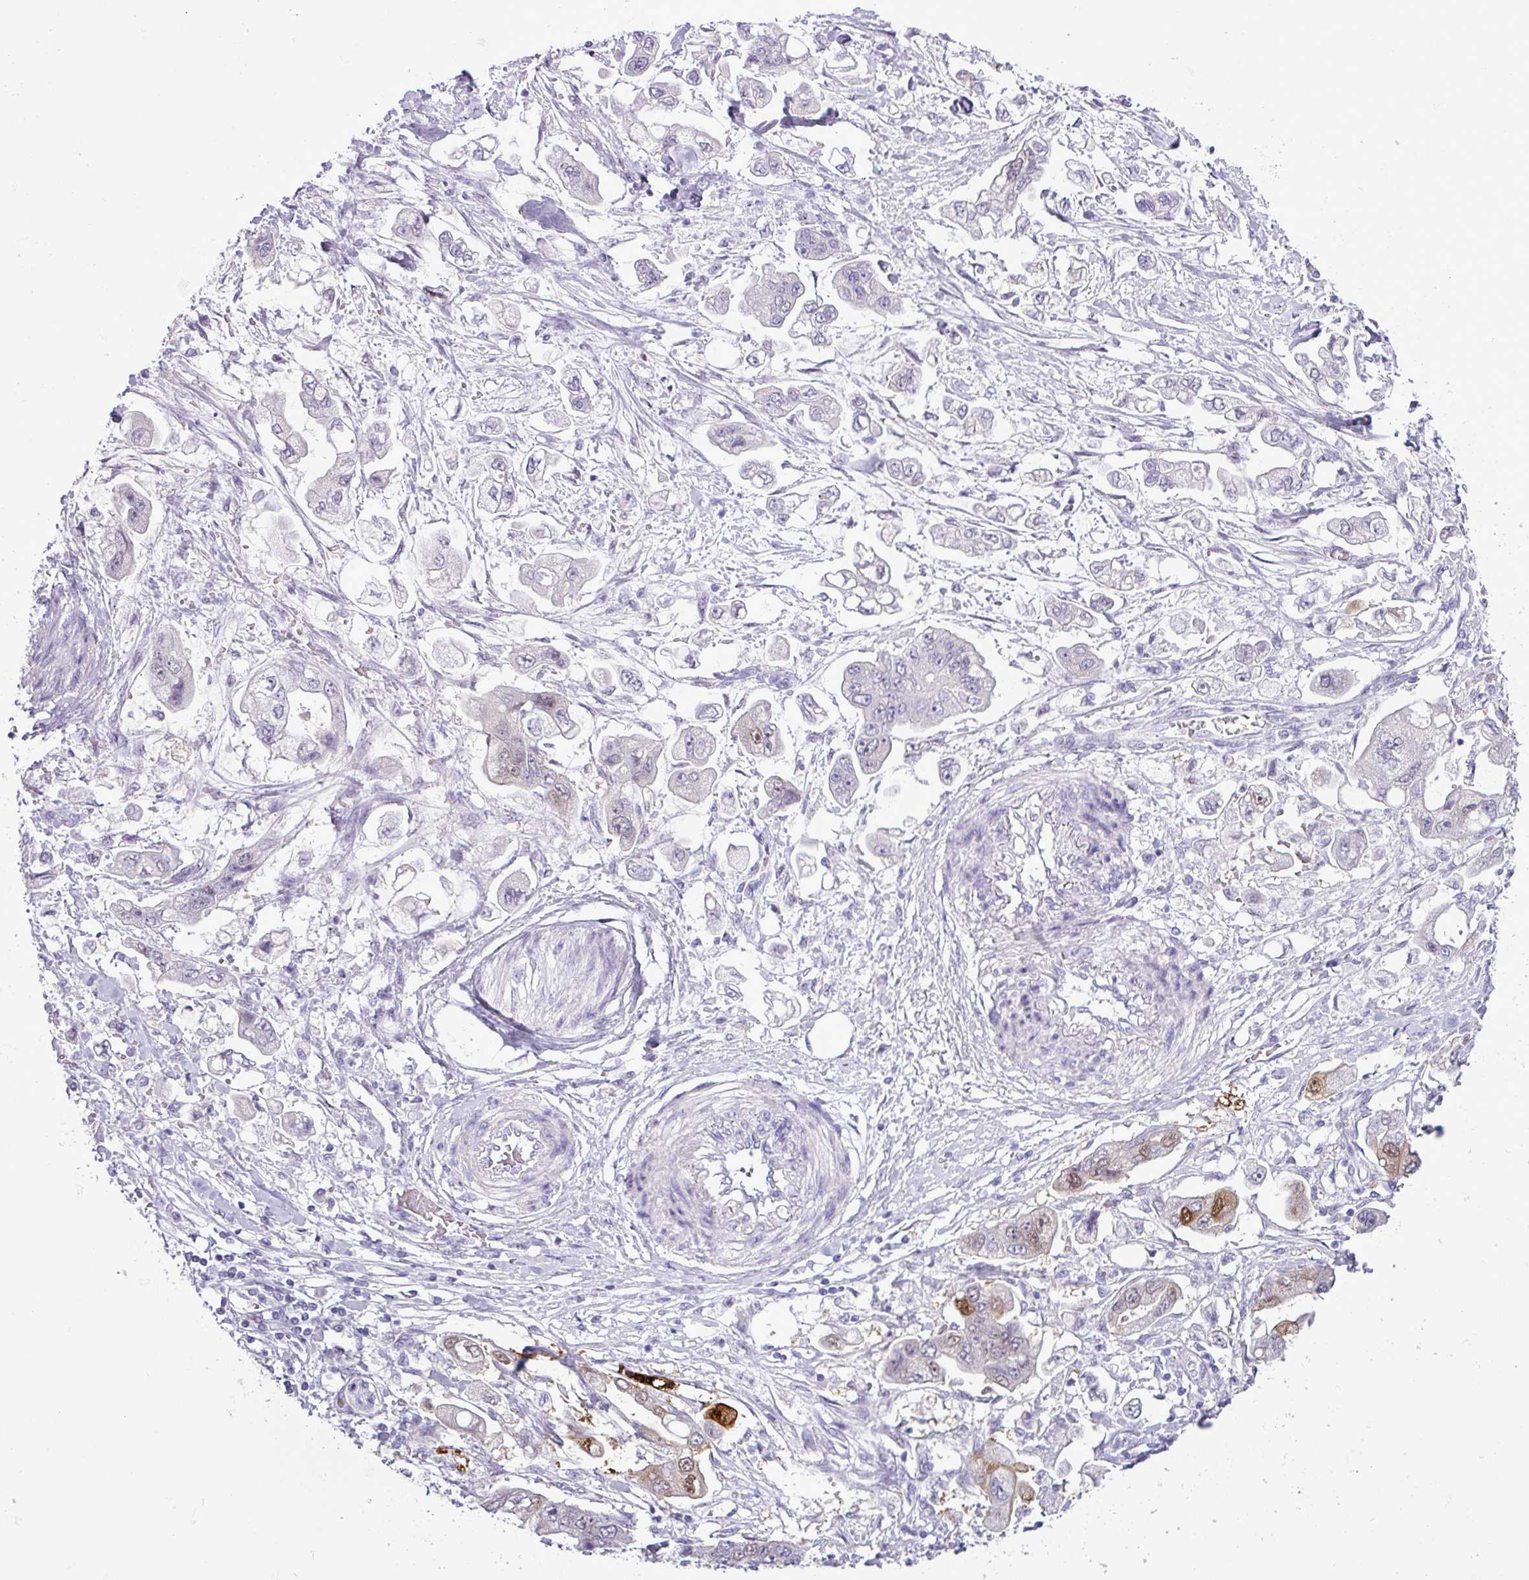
{"staining": {"intensity": "moderate", "quantity": "<25%", "location": "nuclear"}, "tissue": "stomach cancer", "cell_type": "Tumor cells", "image_type": "cancer", "snomed": [{"axis": "morphology", "description": "Adenocarcinoma, NOS"}, {"axis": "topography", "description": "Stomach"}], "caption": "A brown stain shows moderate nuclear expression of a protein in adenocarcinoma (stomach) tumor cells.", "gene": "ALDH3A1", "patient": {"sex": "male", "age": 62}}